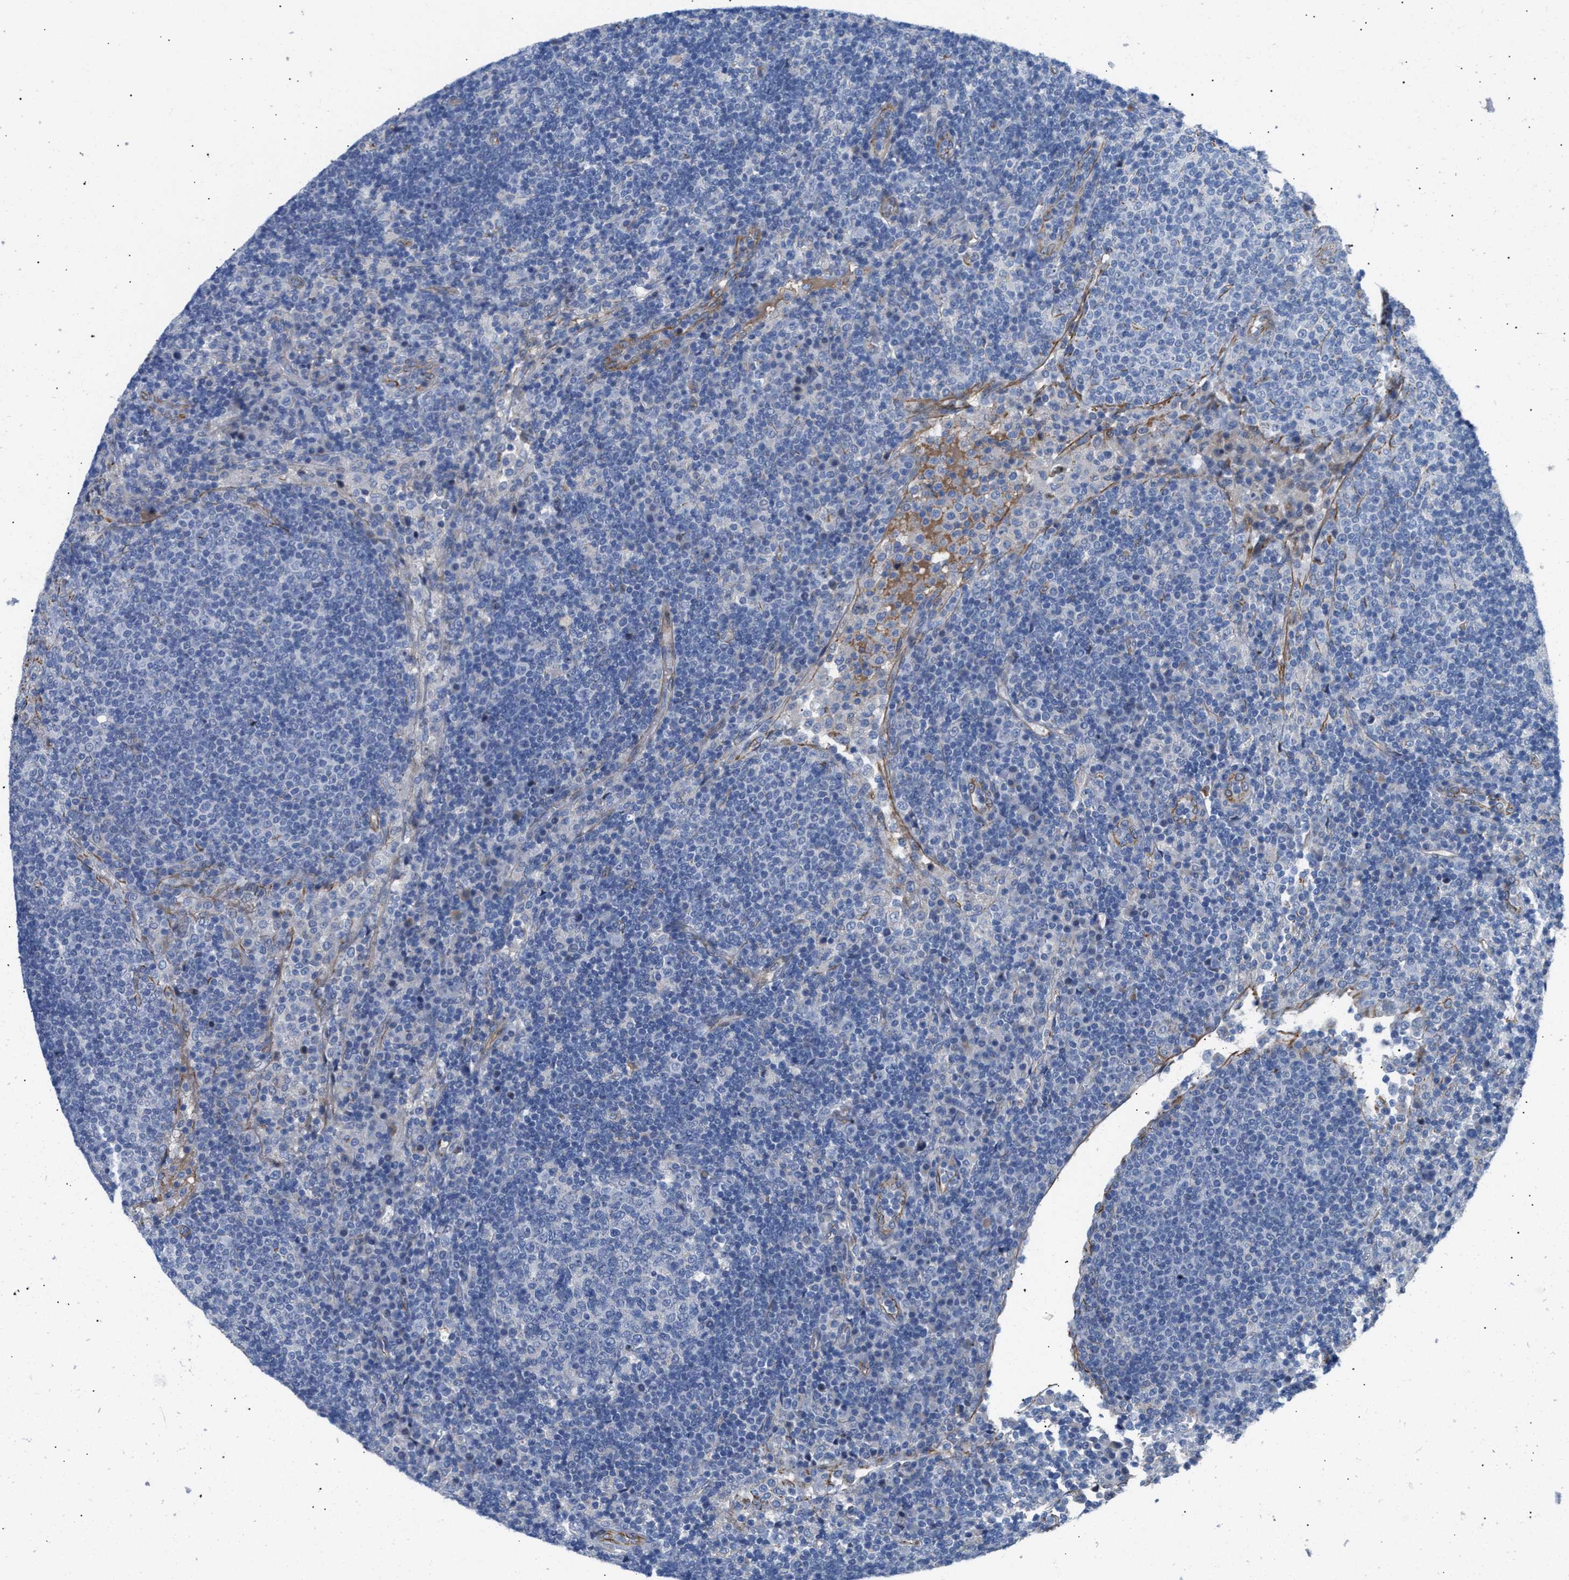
{"staining": {"intensity": "negative", "quantity": "none", "location": "none"}, "tissue": "lymph node", "cell_type": "Germinal center cells", "image_type": "normal", "snomed": [{"axis": "morphology", "description": "Normal tissue, NOS"}, {"axis": "topography", "description": "Lymph node"}], "caption": "Protein analysis of unremarkable lymph node exhibits no significant expression in germinal center cells. (Immunohistochemistry (ihc), brightfield microscopy, high magnification).", "gene": "TFPI", "patient": {"sex": "female", "age": 53}}